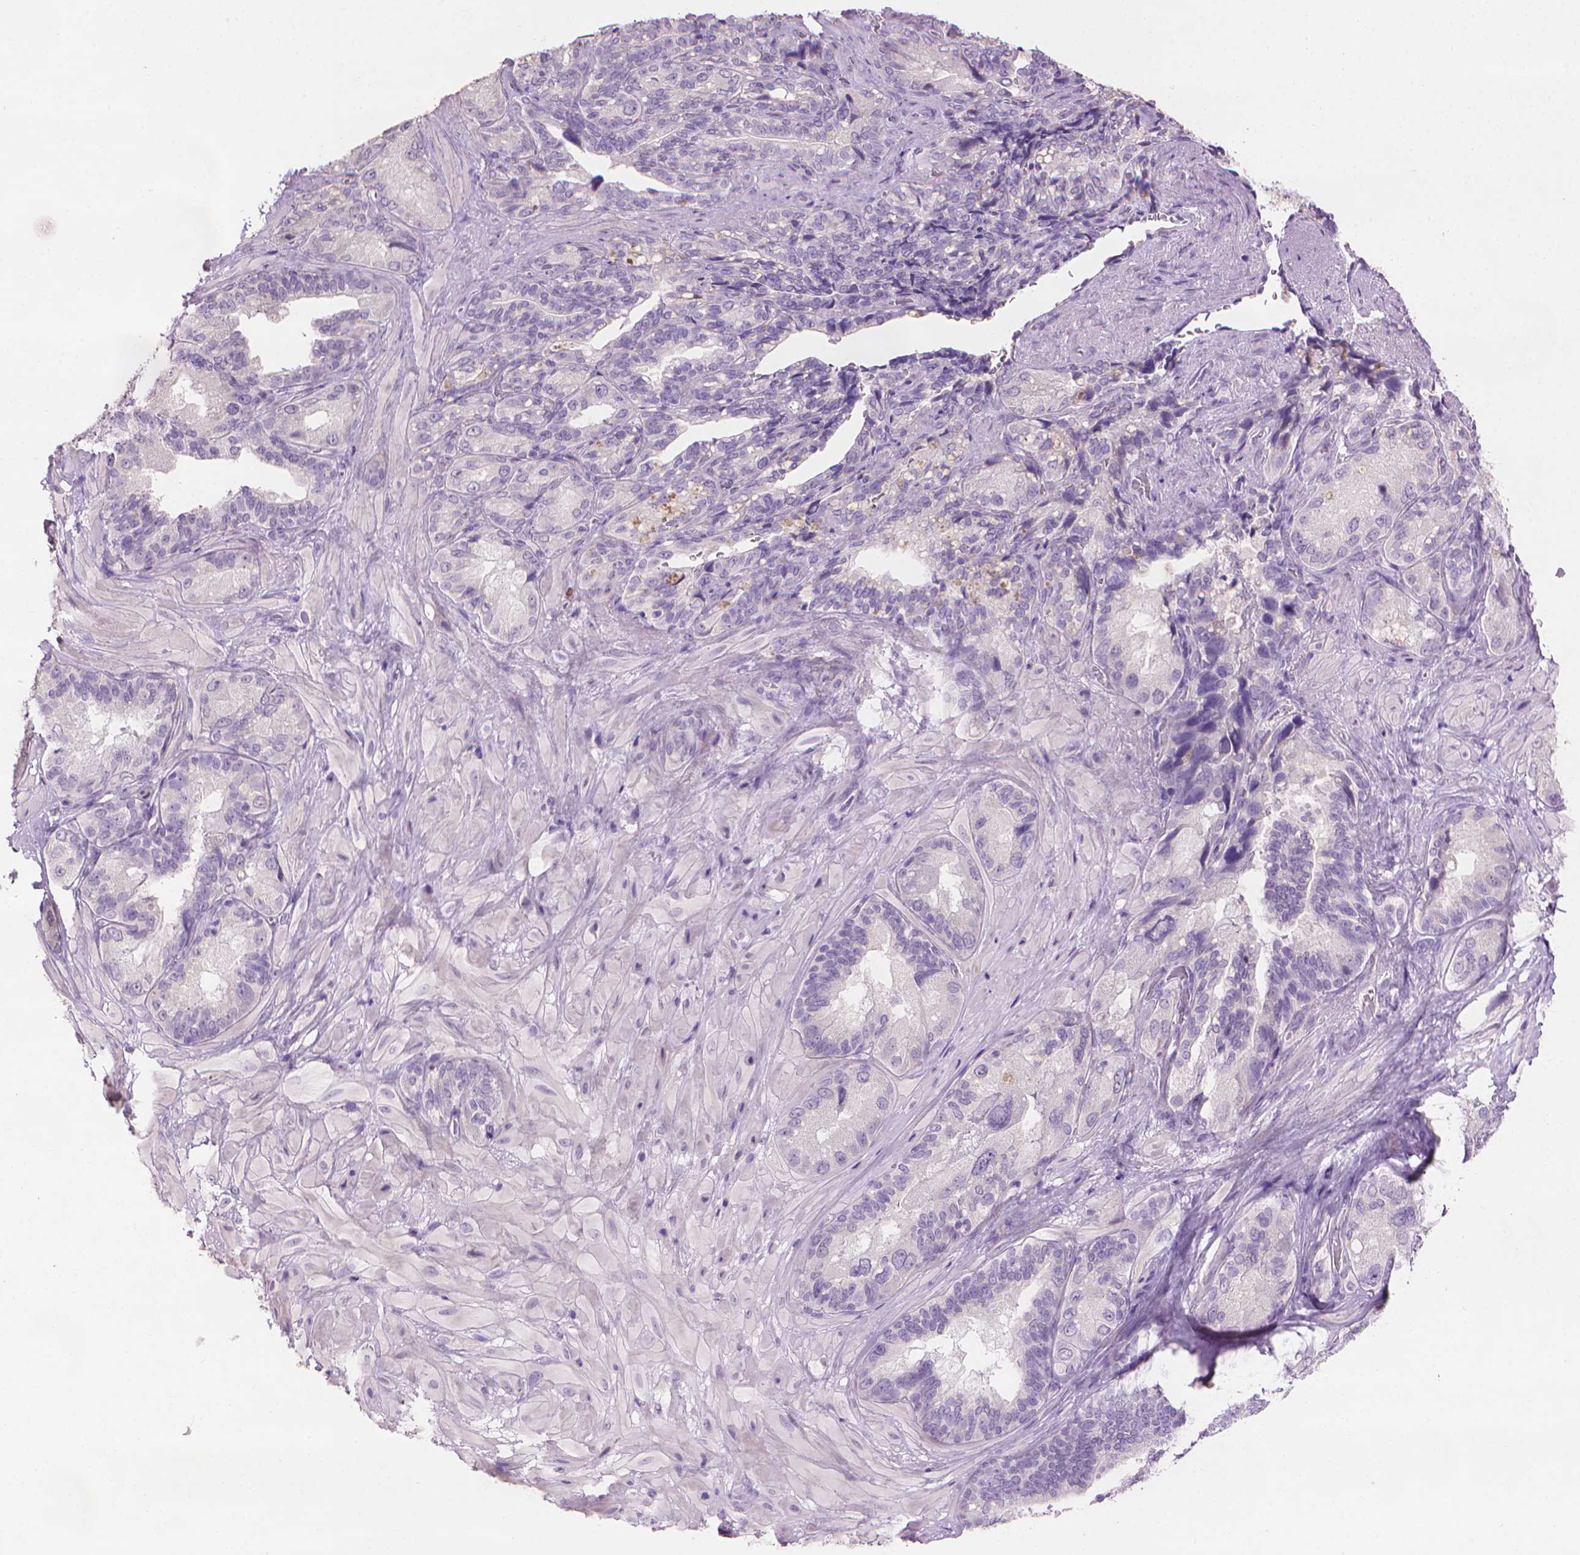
{"staining": {"intensity": "negative", "quantity": "none", "location": "none"}, "tissue": "seminal vesicle", "cell_type": "Glandular cells", "image_type": "normal", "snomed": [{"axis": "morphology", "description": "Normal tissue, NOS"}, {"axis": "topography", "description": "Seminal veicle"}], "caption": "The micrograph exhibits no significant staining in glandular cells of seminal vesicle.", "gene": "MLANA", "patient": {"sex": "male", "age": 69}}